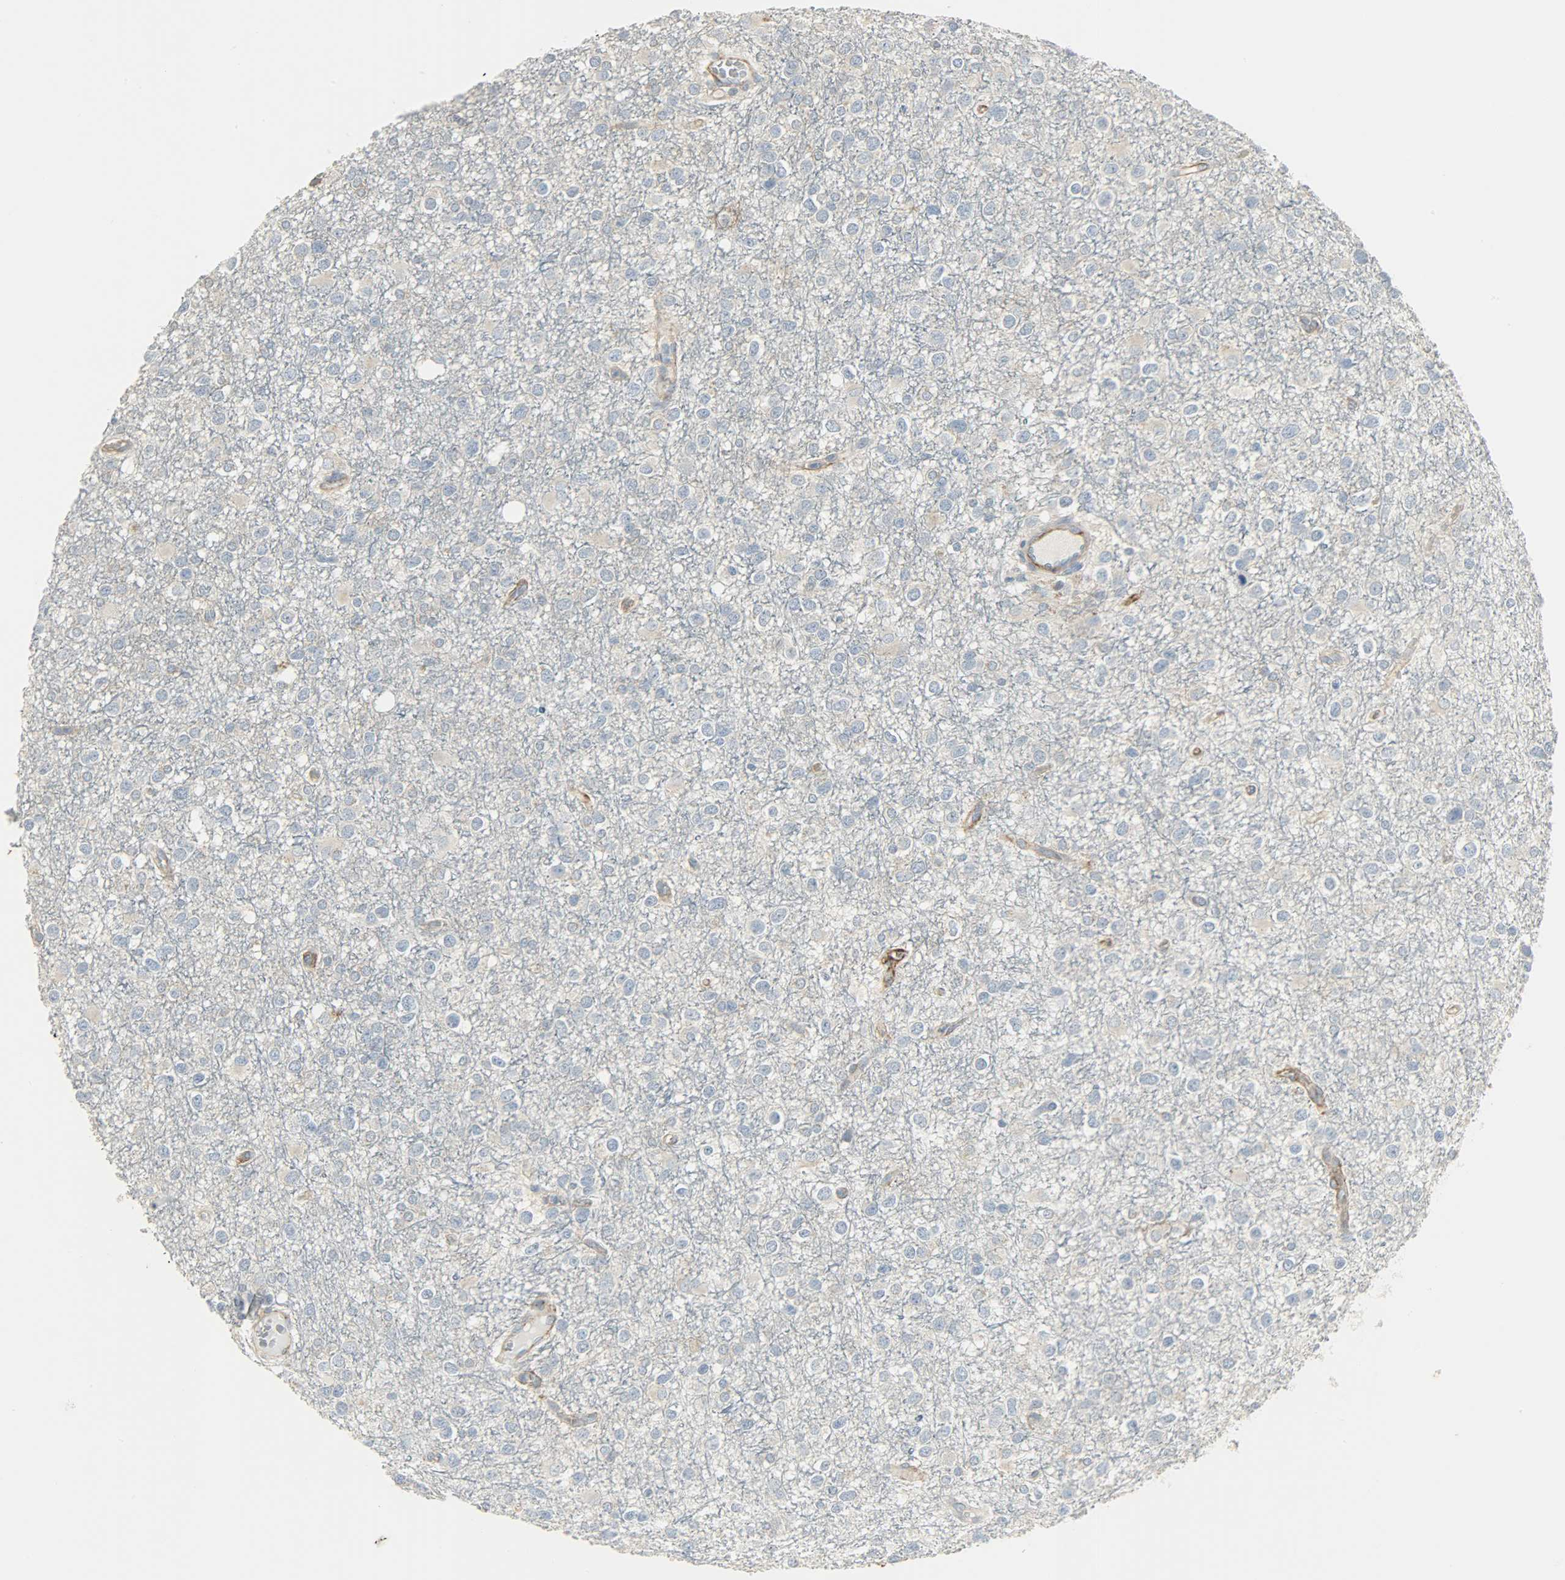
{"staining": {"intensity": "moderate", "quantity": "<25%", "location": "cytoplasmic/membranous"}, "tissue": "glioma", "cell_type": "Tumor cells", "image_type": "cancer", "snomed": [{"axis": "morphology", "description": "Glioma, malignant, Low grade"}, {"axis": "topography", "description": "Brain"}], "caption": "Protein staining of malignant low-grade glioma tissue shows moderate cytoplasmic/membranous positivity in approximately <25% of tumor cells.", "gene": "ENPEP", "patient": {"sex": "male", "age": 42}}